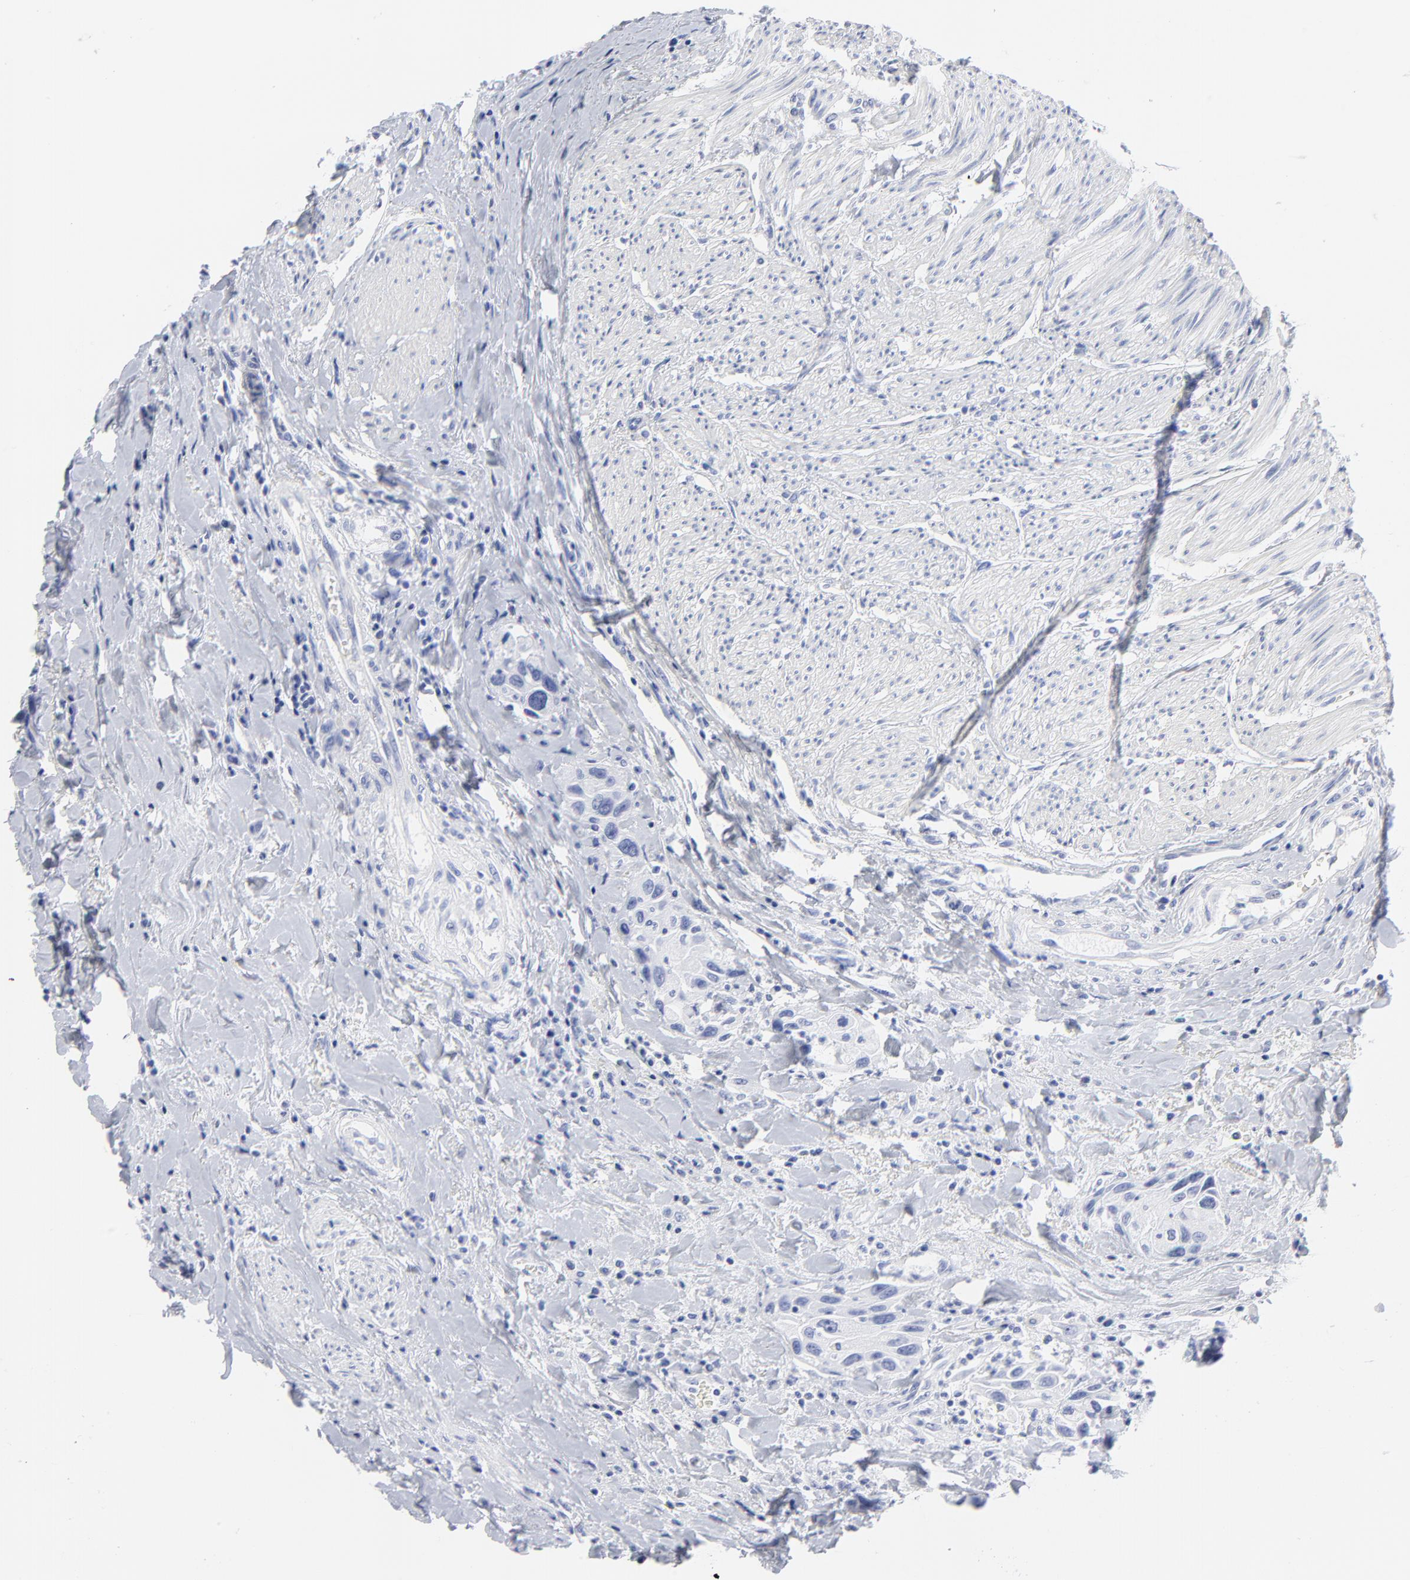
{"staining": {"intensity": "negative", "quantity": "none", "location": "none"}, "tissue": "urothelial cancer", "cell_type": "Tumor cells", "image_type": "cancer", "snomed": [{"axis": "morphology", "description": "Urothelial carcinoma, High grade"}, {"axis": "topography", "description": "Urinary bladder"}], "caption": "High-grade urothelial carcinoma was stained to show a protein in brown. There is no significant staining in tumor cells.", "gene": "CNTN3", "patient": {"sex": "male", "age": 66}}